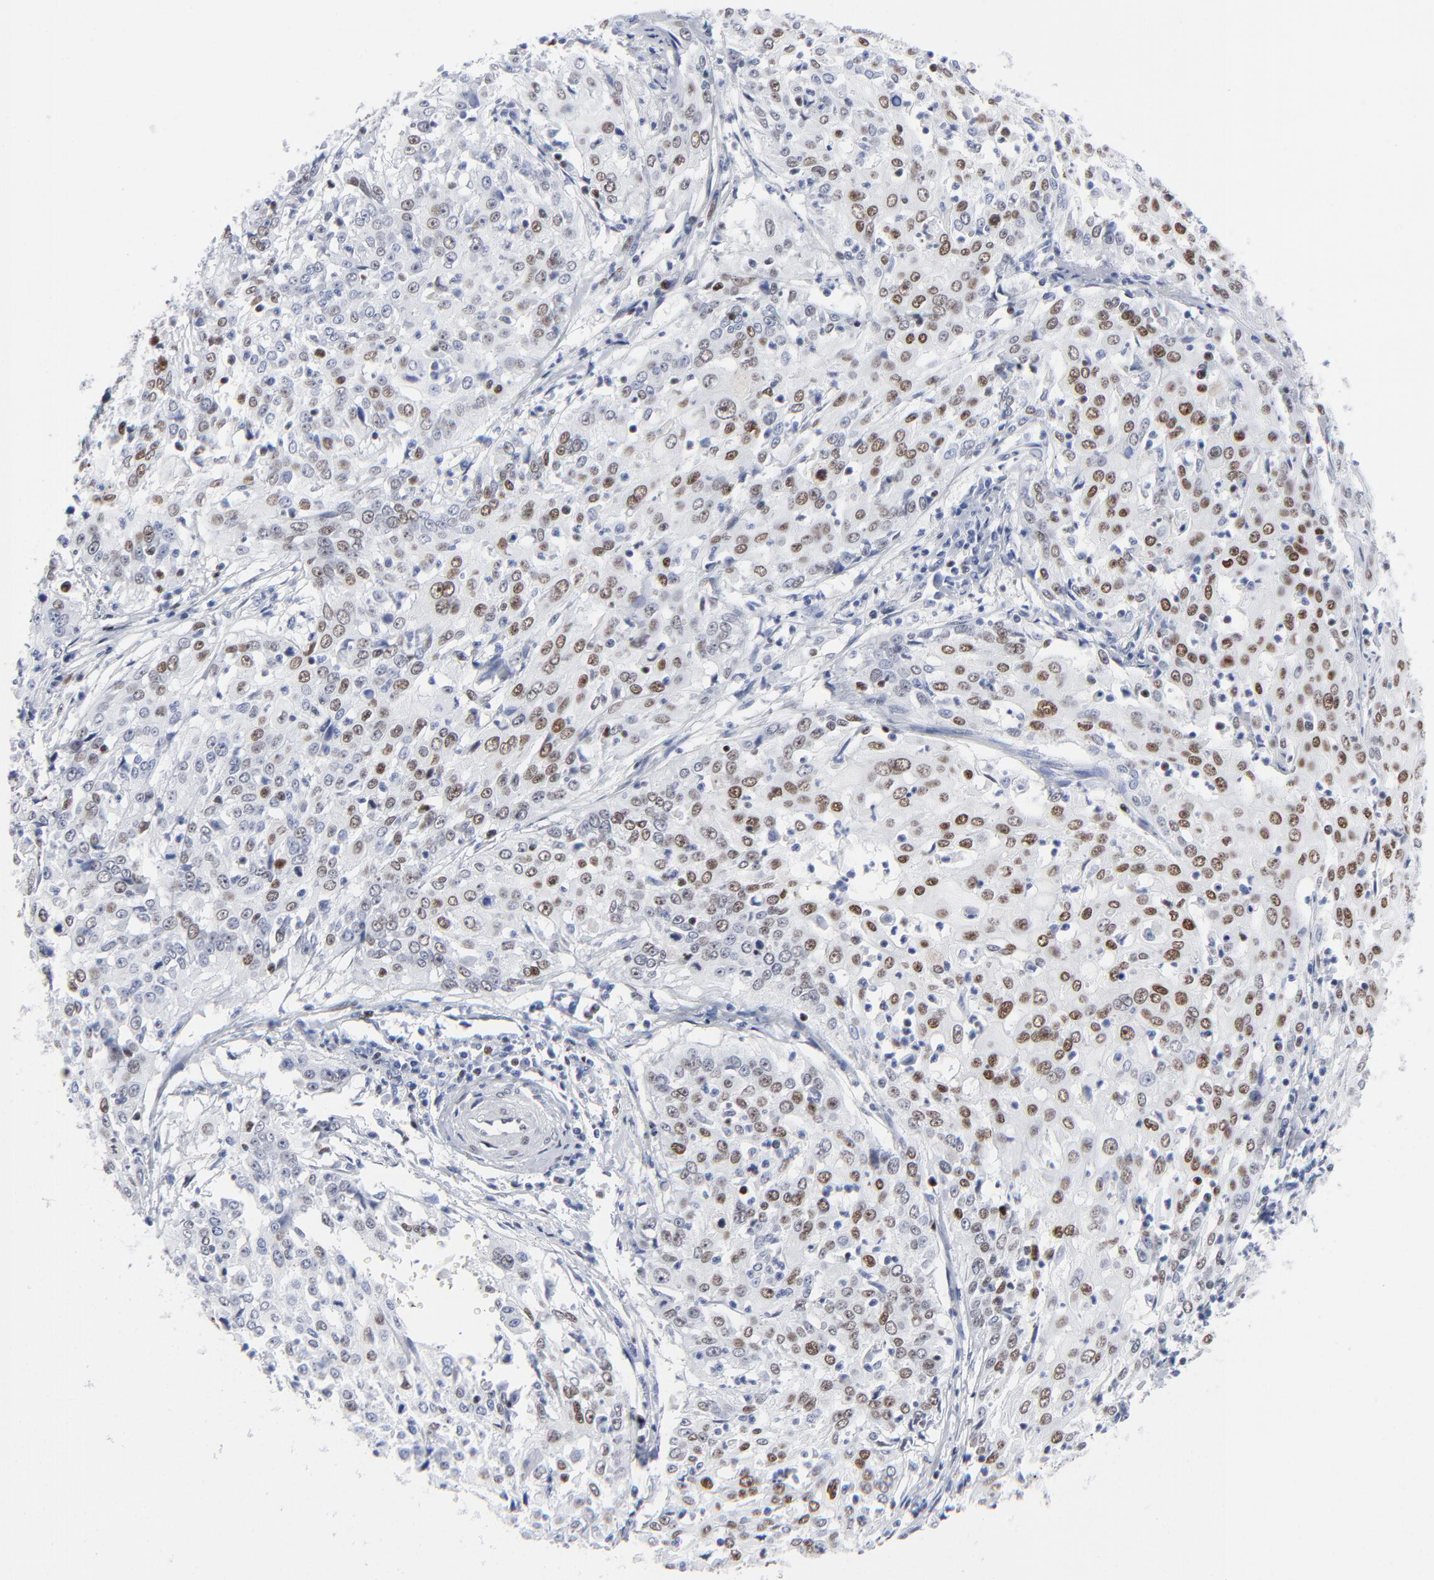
{"staining": {"intensity": "moderate", "quantity": "25%-75%", "location": "nuclear"}, "tissue": "cervical cancer", "cell_type": "Tumor cells", "image_type": "cancer", "snomed": [{"axis": "morphology", "description": "Squamous cell carcinoma, NOS"}, {"axis": "topography", "description": "Cervix"}], "caption": "Human cervical cancer (squamous cell carcinoma) stained with a protein marker displays moderate staining in tumor cells.", "gene": "JUN", "patient": {"sex": "female", "age": 39}}